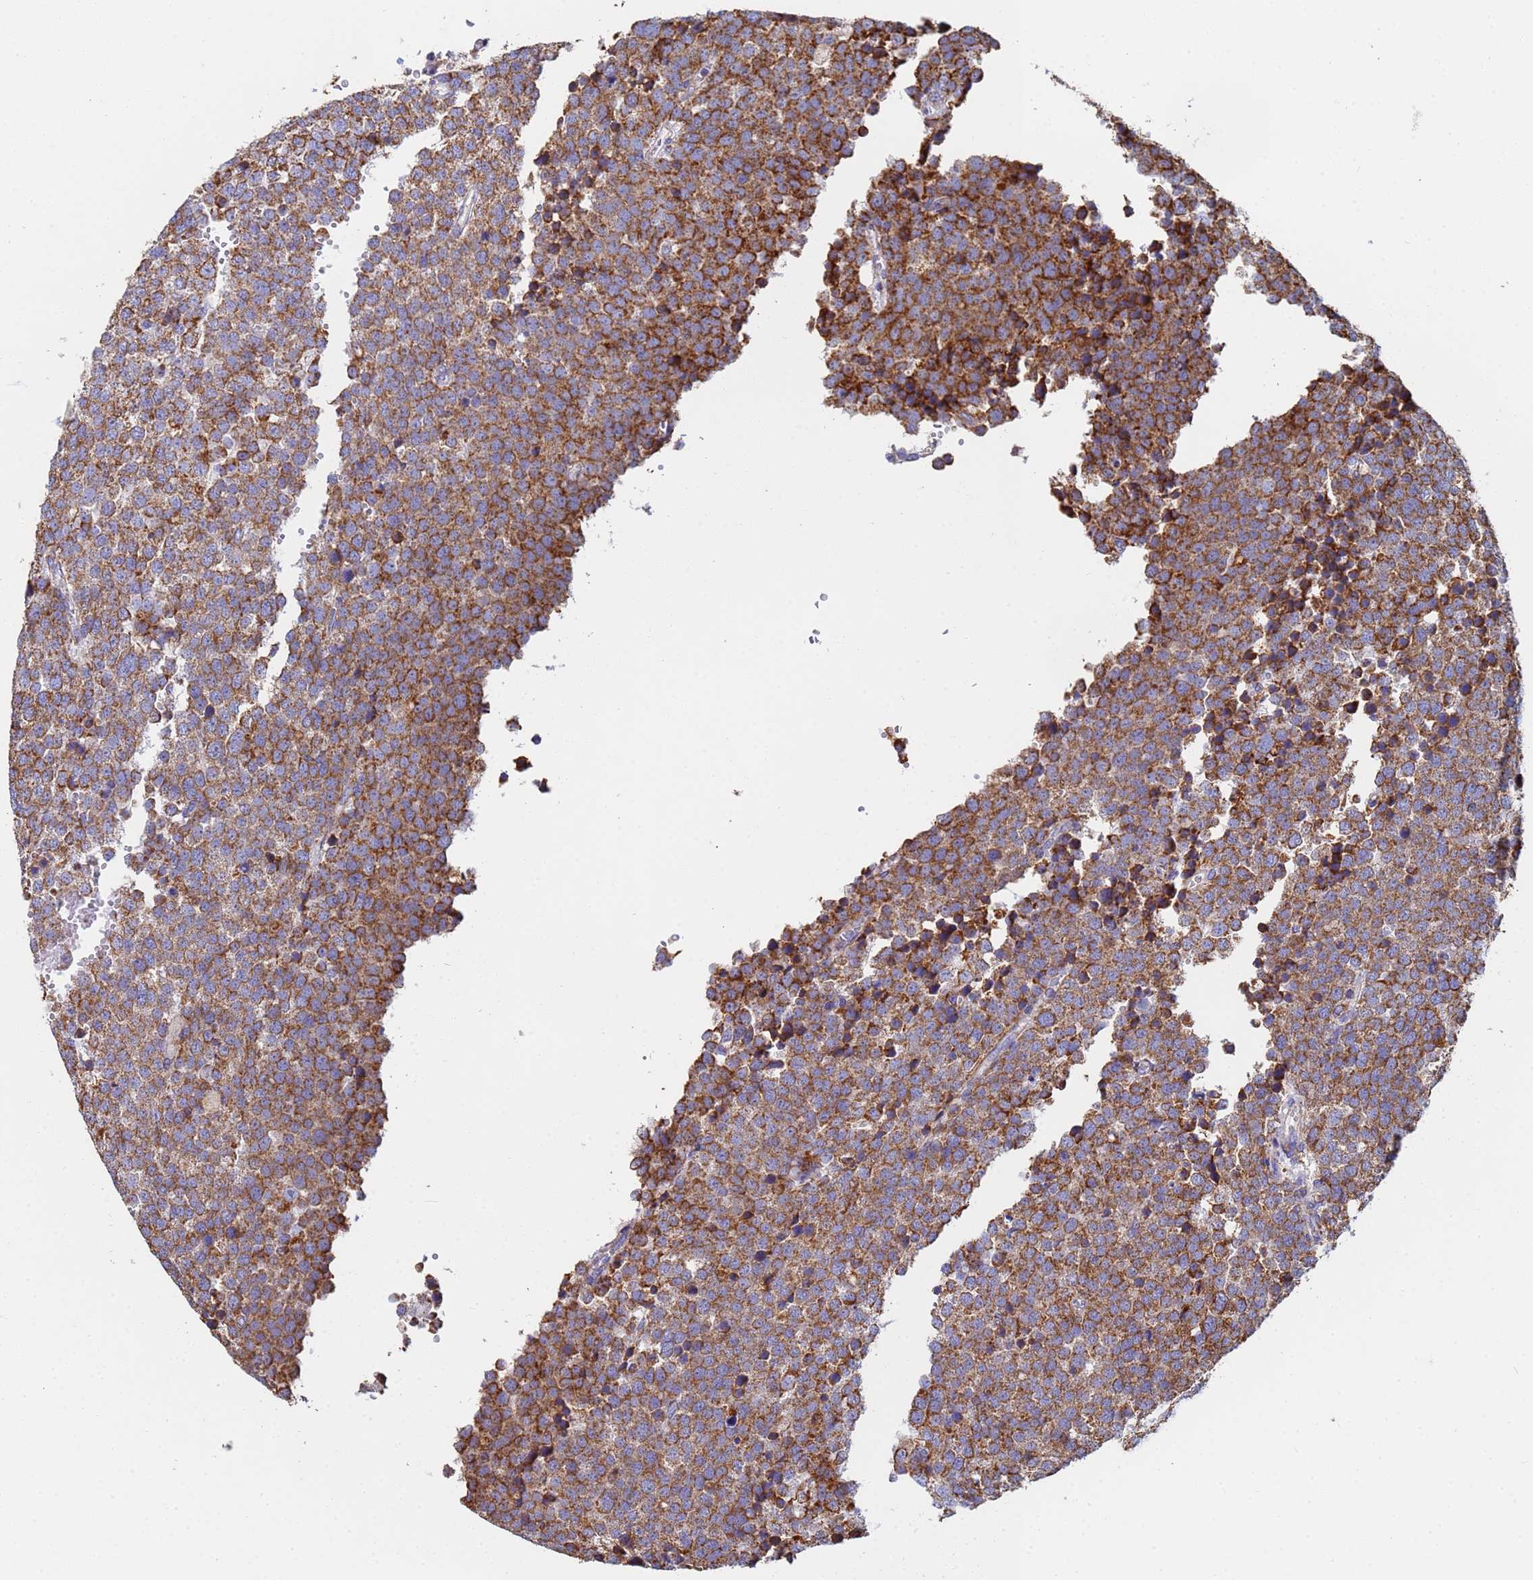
{"staining": {"intensity": "moderate", "quantity": ">75%", "location": "cytoplasmic/membranous"}, "tissue": "testis cancer", "cell_type": "Tumor cells", "image_type": "cancer", "snomed": [{"axis": "morphology", "description": "Seminoma, NOS"}, {"axis": "topography", "description": "Testis"}], "caption": "Human testis cancer (seminoma) stained for a protein (brown) displays moderate cytoplasmic/membranous positive staining in about >75% of tumor cells.", "gene": "UQCRH", "patient": {"sex": "male", "age": 71}}